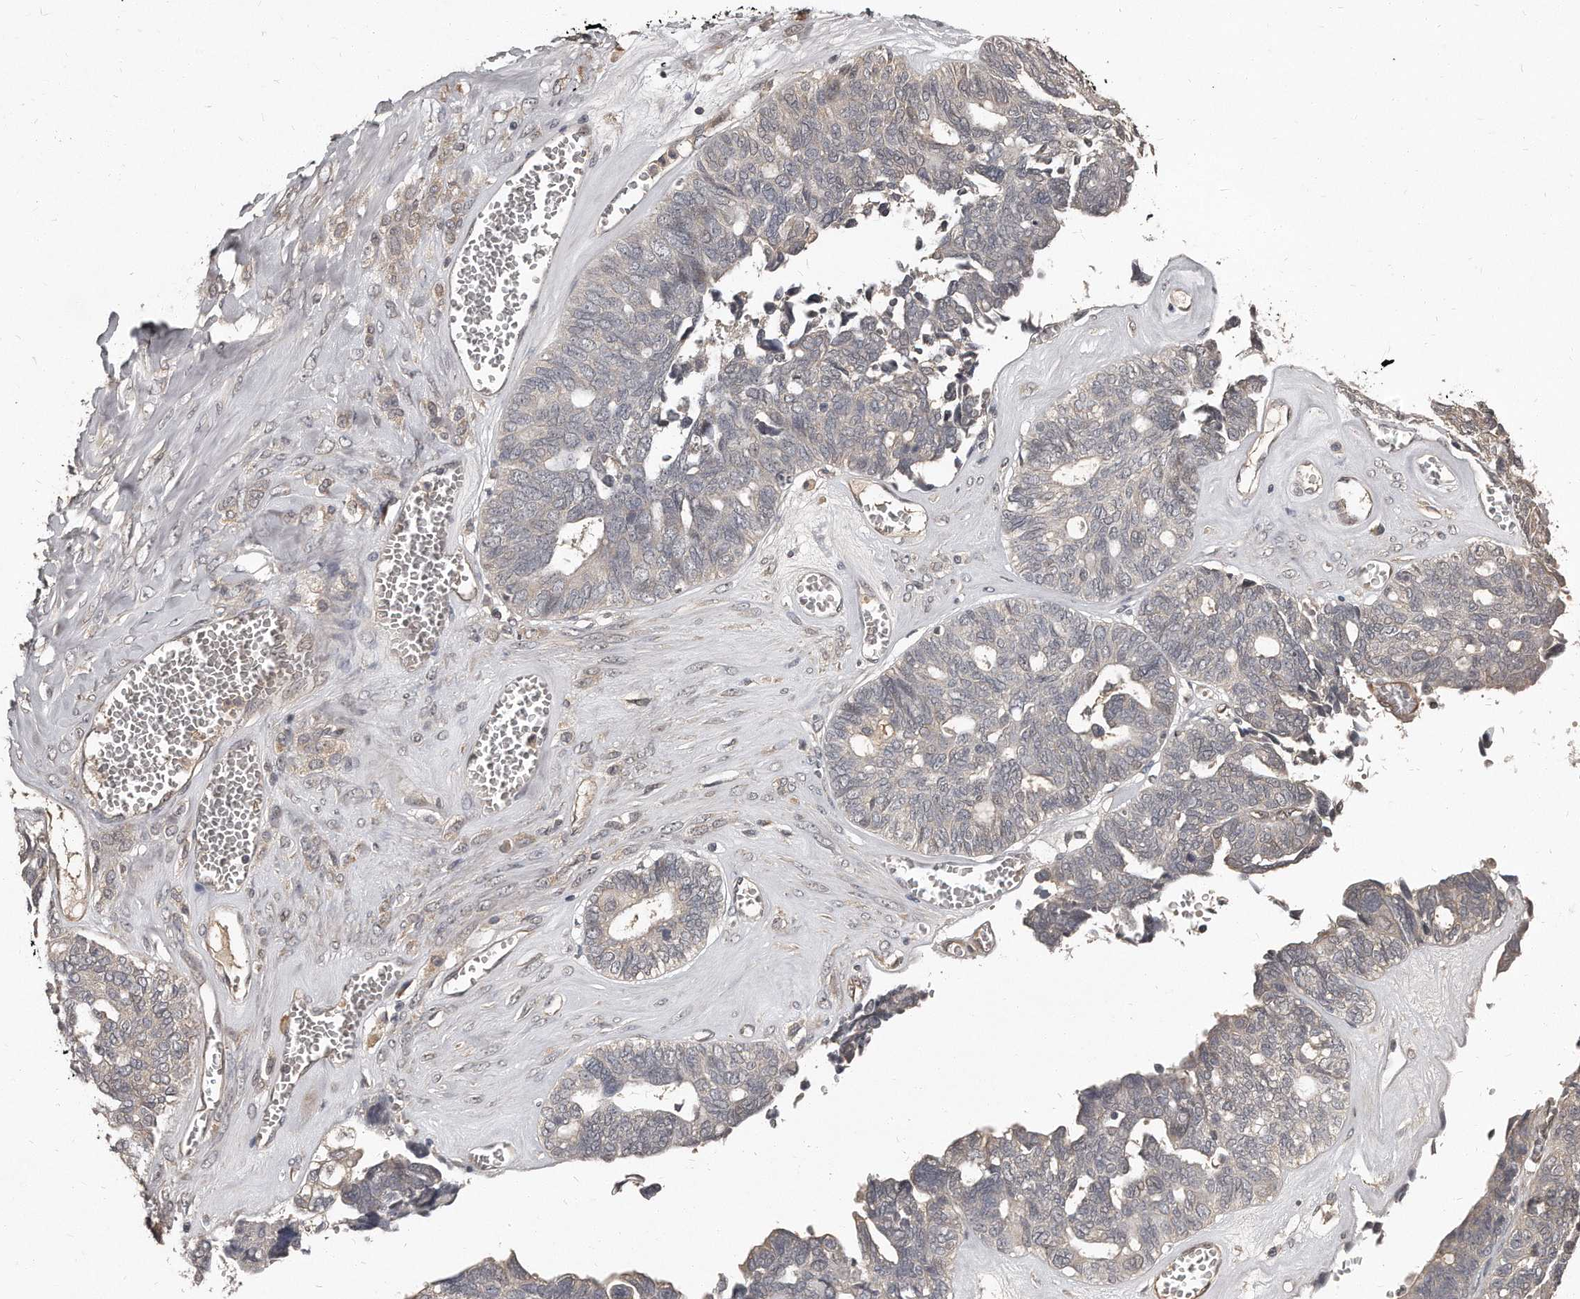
{"staining": {"intensity": "negative", "quantity": "none", "location": "none"}, "tissue": "ovarian cancer", "cell_type": "Tumor cells", "image_type": "cancer", "snomed": [{"axis": "morphology", "description": "Cystadenocarcinoma, serous, NOS"}, {"axis": "topography", "description": "Ovary"}], "caption": "An immunohistochemistry (IHC) image of ovarian serous cystadenocarcinoma is shown. There is no staining in tumor cells of ovarian serous cystadenocarcinoma. (Stains: DAB immunohistochemistry (IHC) with hematoxylin counter stain, Microscopy: brightfield microscopy at high magnification).", "gene": "GRB10", "patient": {"sex": "female", "age": 79}}